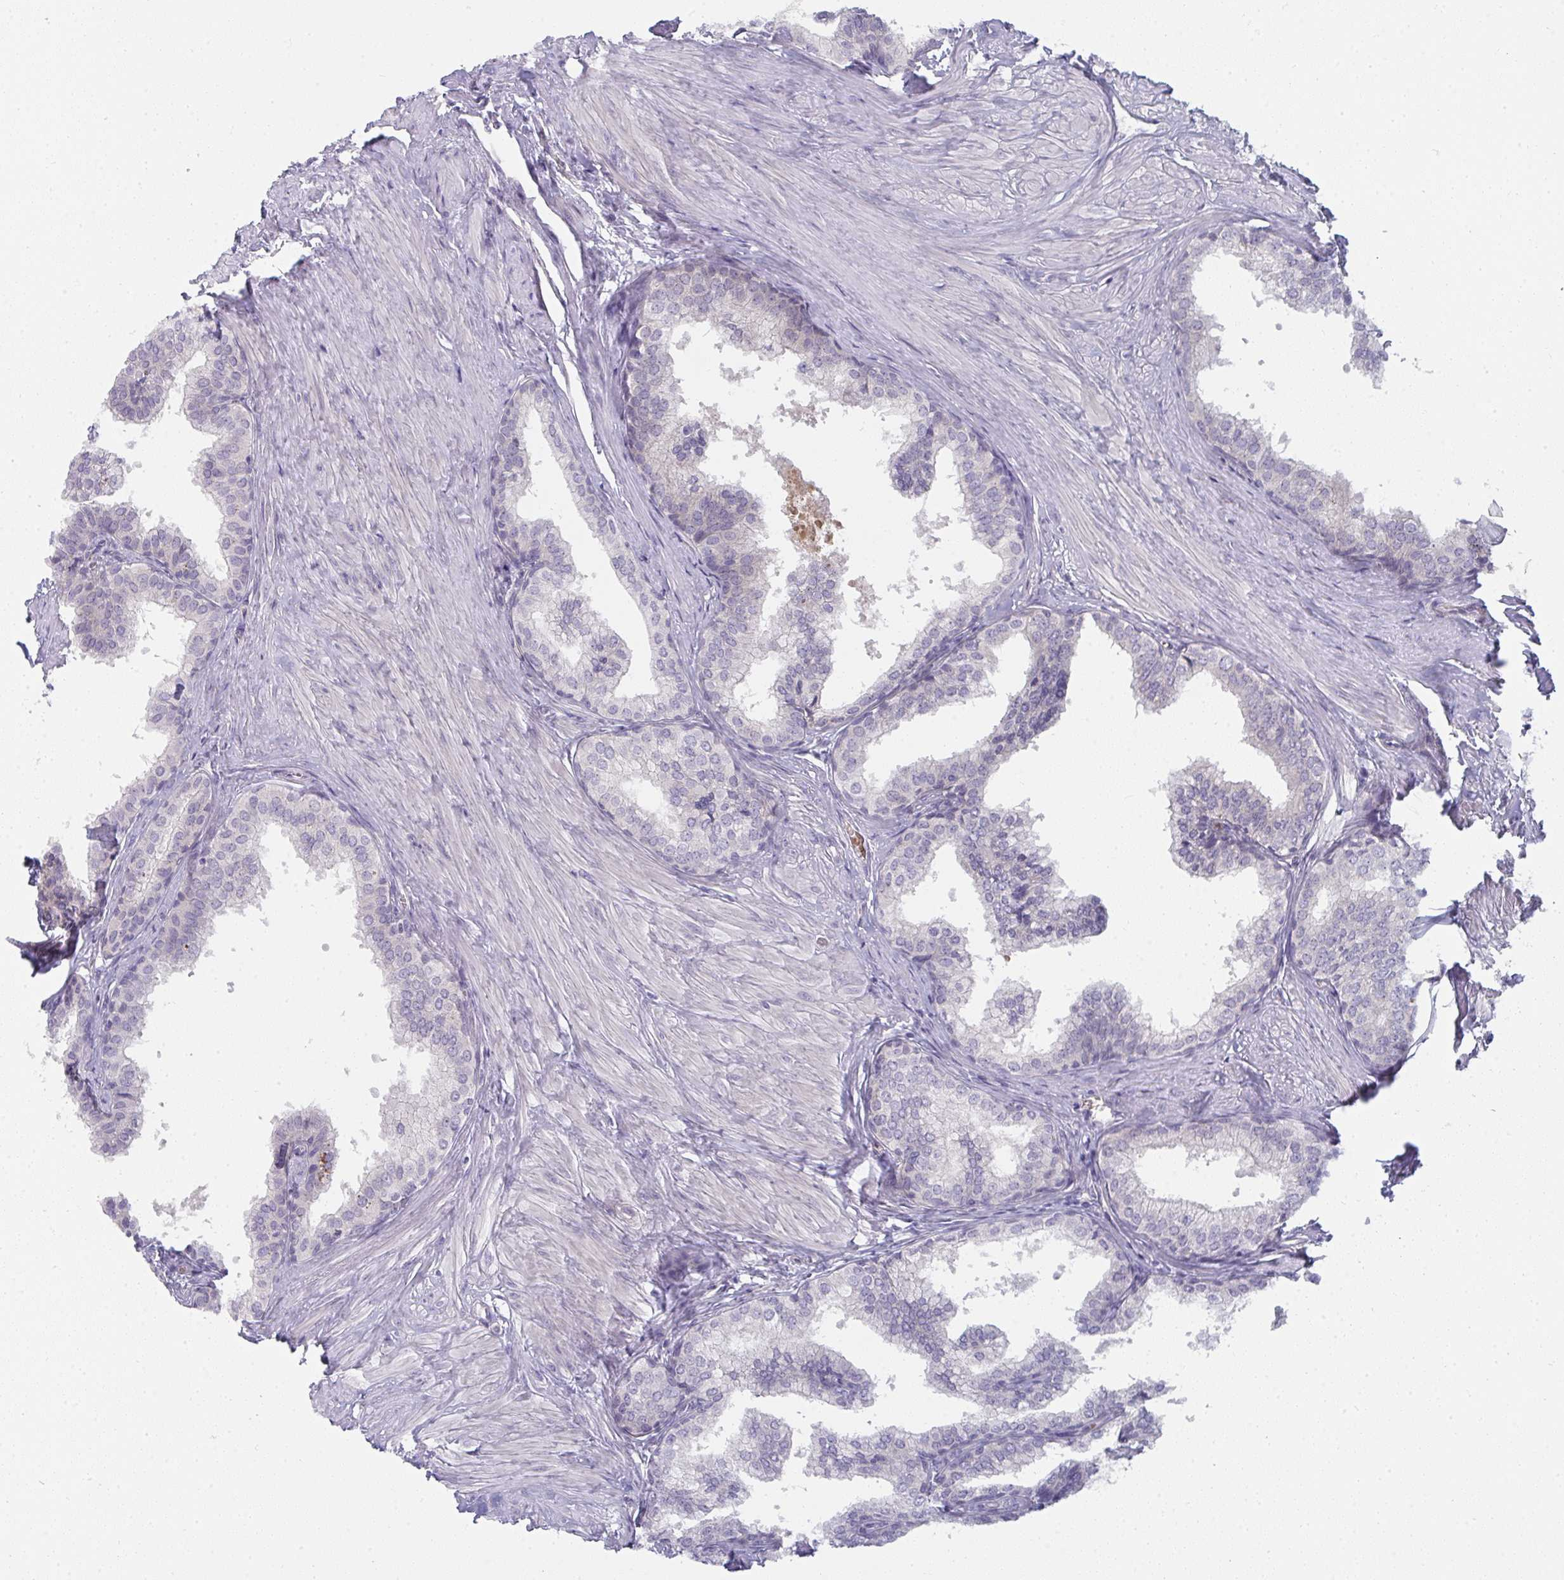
{"staining": {"intensity": "negative", "quantity": "none", "location": "none"}, "tissue": "prostate", "cell_type": "Glandular cells", "image_type": "normal", "snomed": [{"axis": "morphology", "description": "Normal tissue, NOS"}, {"axis": "topography", "description": "Prostate"}, {"axis": "topography", "description": "Peripheral nerve tissue"}], "caption": "Immunohistochemistry photomicrograph of benign prostate stained for a protein (brown), which displays no staining in glandular cells.", "gene": "SHB", "patient": {"sex": "male", "age": 55}}